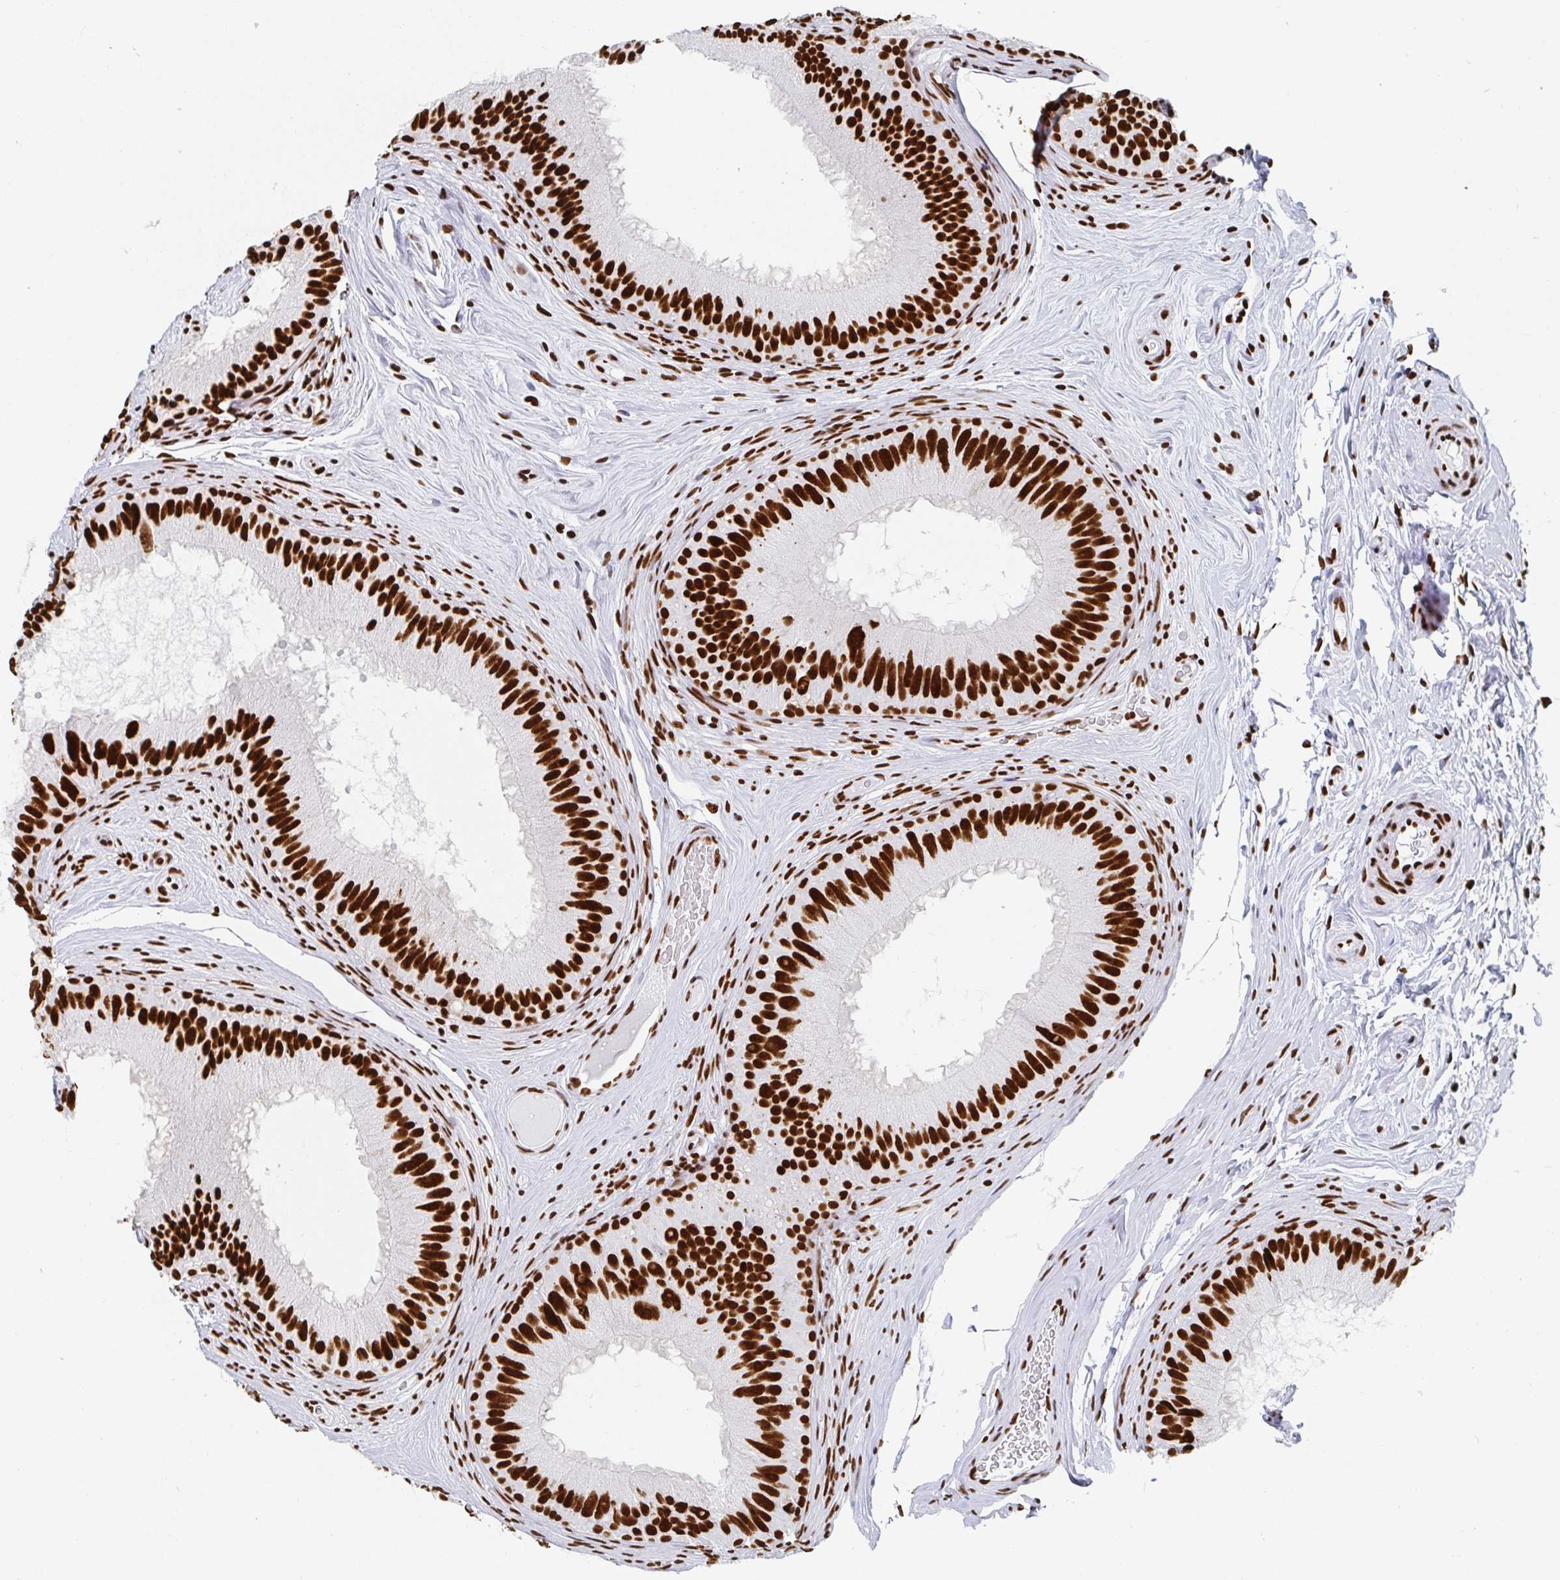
{"staining": {"intensity": "strong", "quantity": ">75%", "location": "nuclear"}, "tissue": "epididymis", "cell_type": "Glandular cells", "image_type": "normal", "snomed": [{"axis": "morphology", "description": "Normal tissue, NOS"}, {"axis": "topography", "description": "Epididymis"}], "caption": "Protein staining reveals strong nuclear positivity in about >75% of glandular cells in normal epididymis. (DAB IHC with brightfield microscopy, high magnification).", "gene": "EWSR1", "patient": {"sex": "male", "age": 44}}